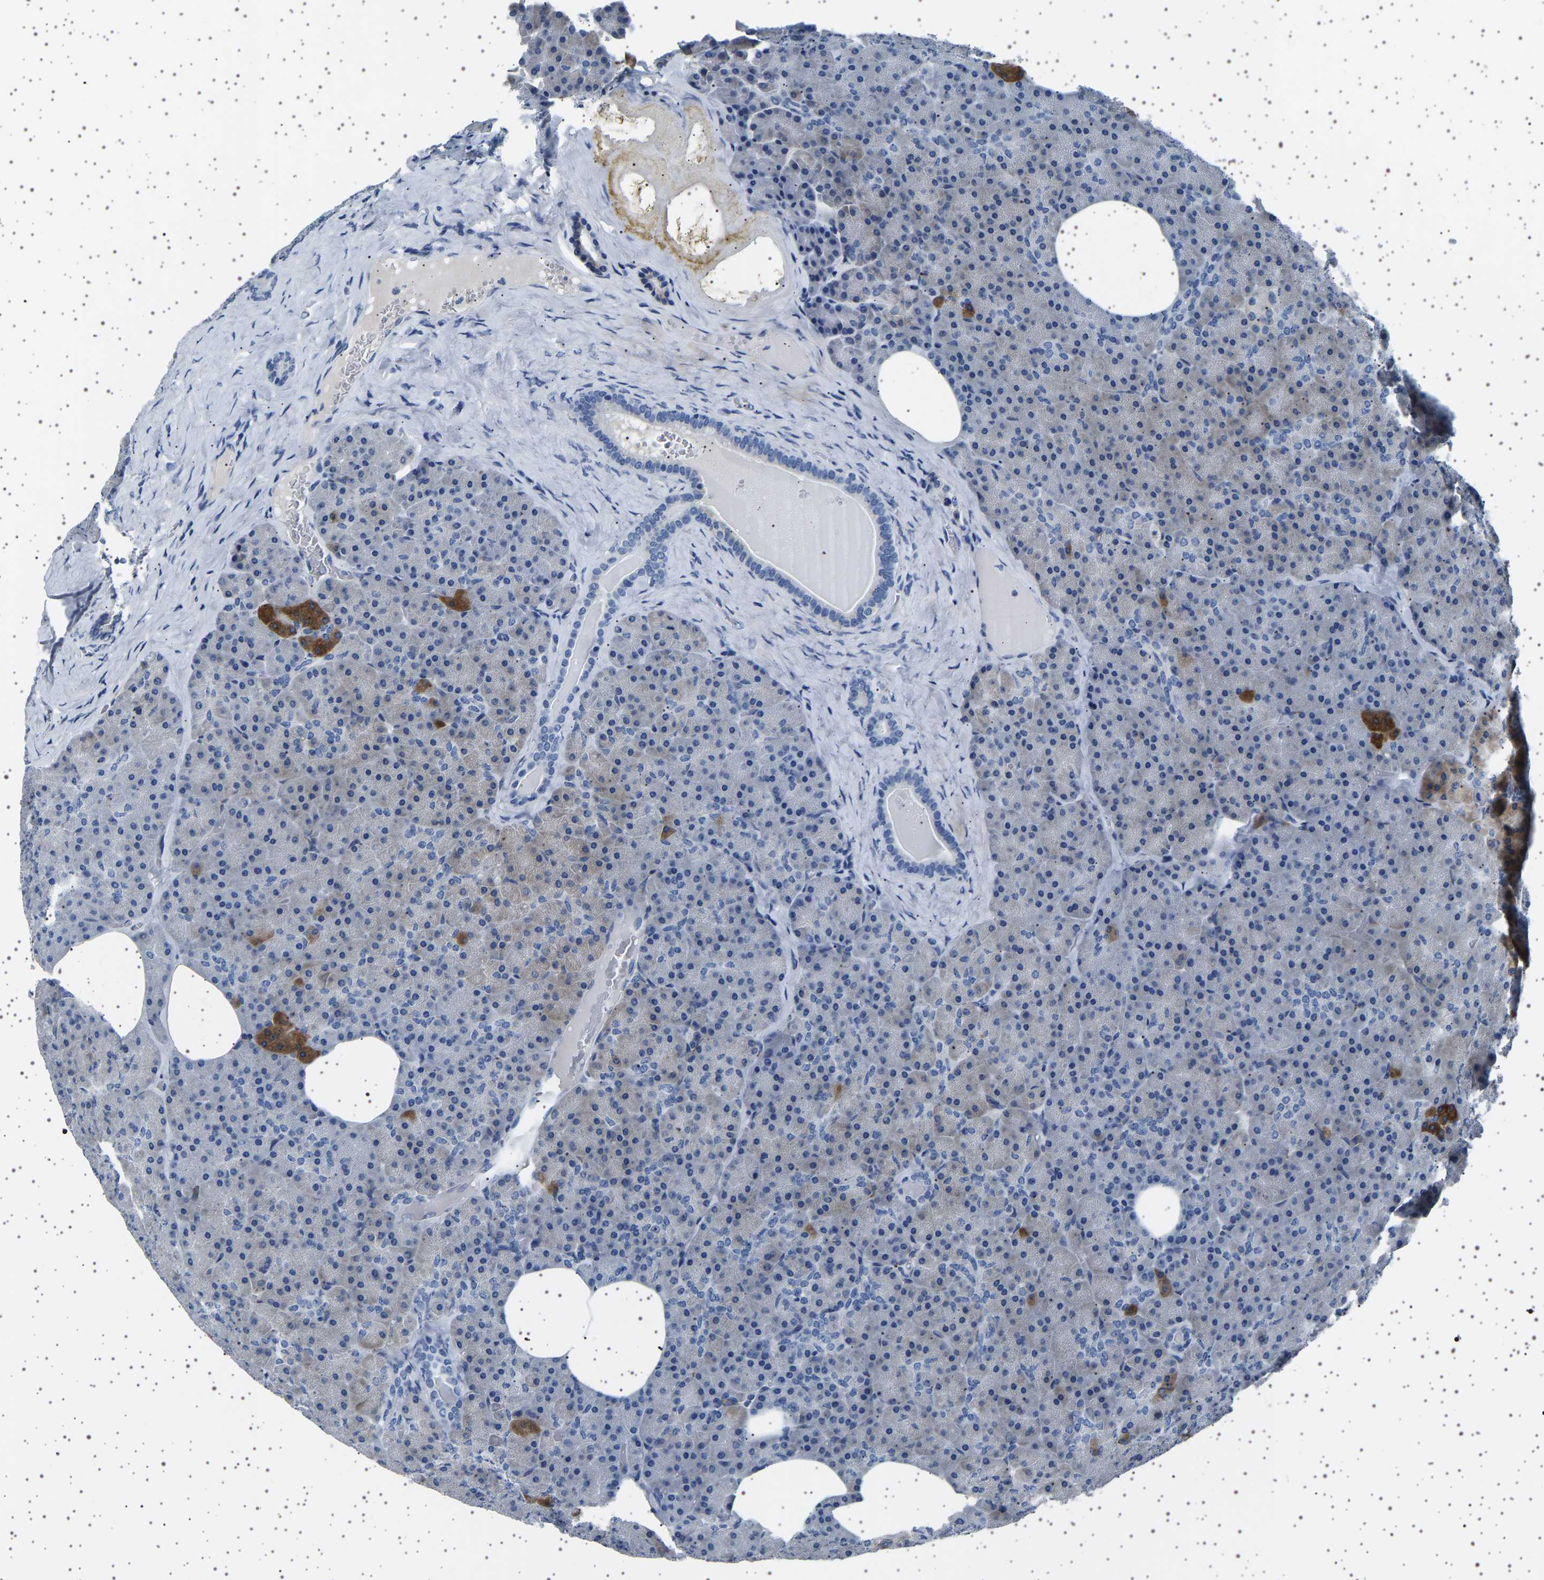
{"staining": {"intensity": "moderate", "quantity": "<25%", "location": "cytoplasmic/membranous"}, "tissue": "pancreas", "cell_type": "Exocrine glandular cells", "image_type": "normal", "snomed": [{"axis": "morphology", "description": "Normal tissue, NOS"}, {"axis": "morphology", "description": "Carcinoid, malignant, NOS"}, {"axis": "topography", "description": "Pancreas"}], "caption": "Normal pancreas was stained to show a protein in brown. There is low levels of moderate cytoplasmic/membranous expression in approximately <25% of exocrine glandular cells. (DAB (3,3'-diaminobenzidine) IHC, brown staining for protein, blue staining for nuclei).", "gene": "FTCD", "patient": {"sex": "female", "age": 35}}